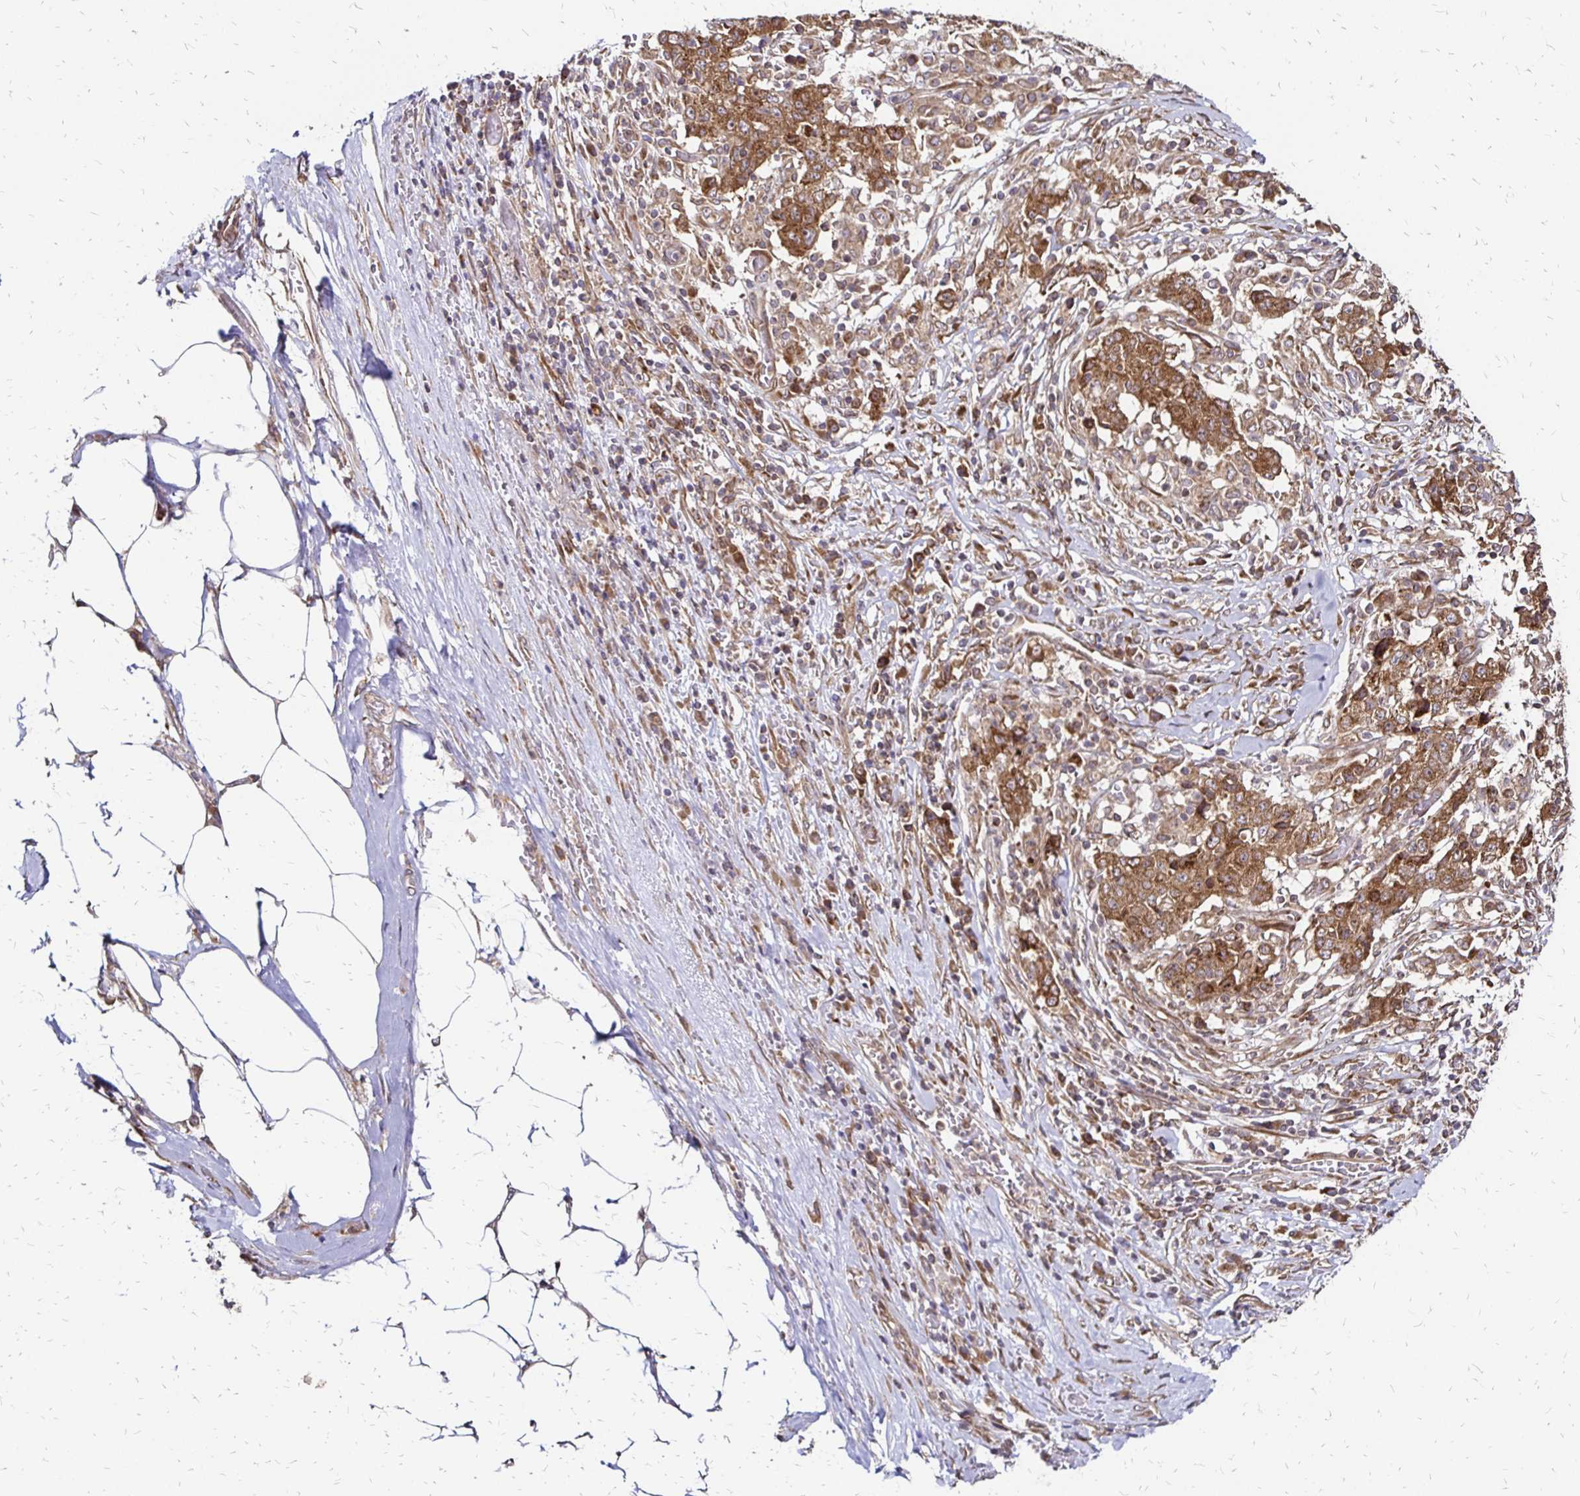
{"staining": {"intensity": "moderate", "quantity": ">75%", "location": "cytoplasmic/membranous"}, "tissue": "stomach cancer", "cell_type": "Tumor cells", "image_type": "cancer", "snomed": [{"axis": "morphology", "description": "Adenocarcinoma, NOS"}, {"axis": "topography", "description": "Stomach"}], "caption": "Human stomach cancer (adenocarcinoma) stained with a protein marker reveals moderate staining in tumor cells.", "gene": "ZW10", "patient": {"sex": "male", "age": 59}}